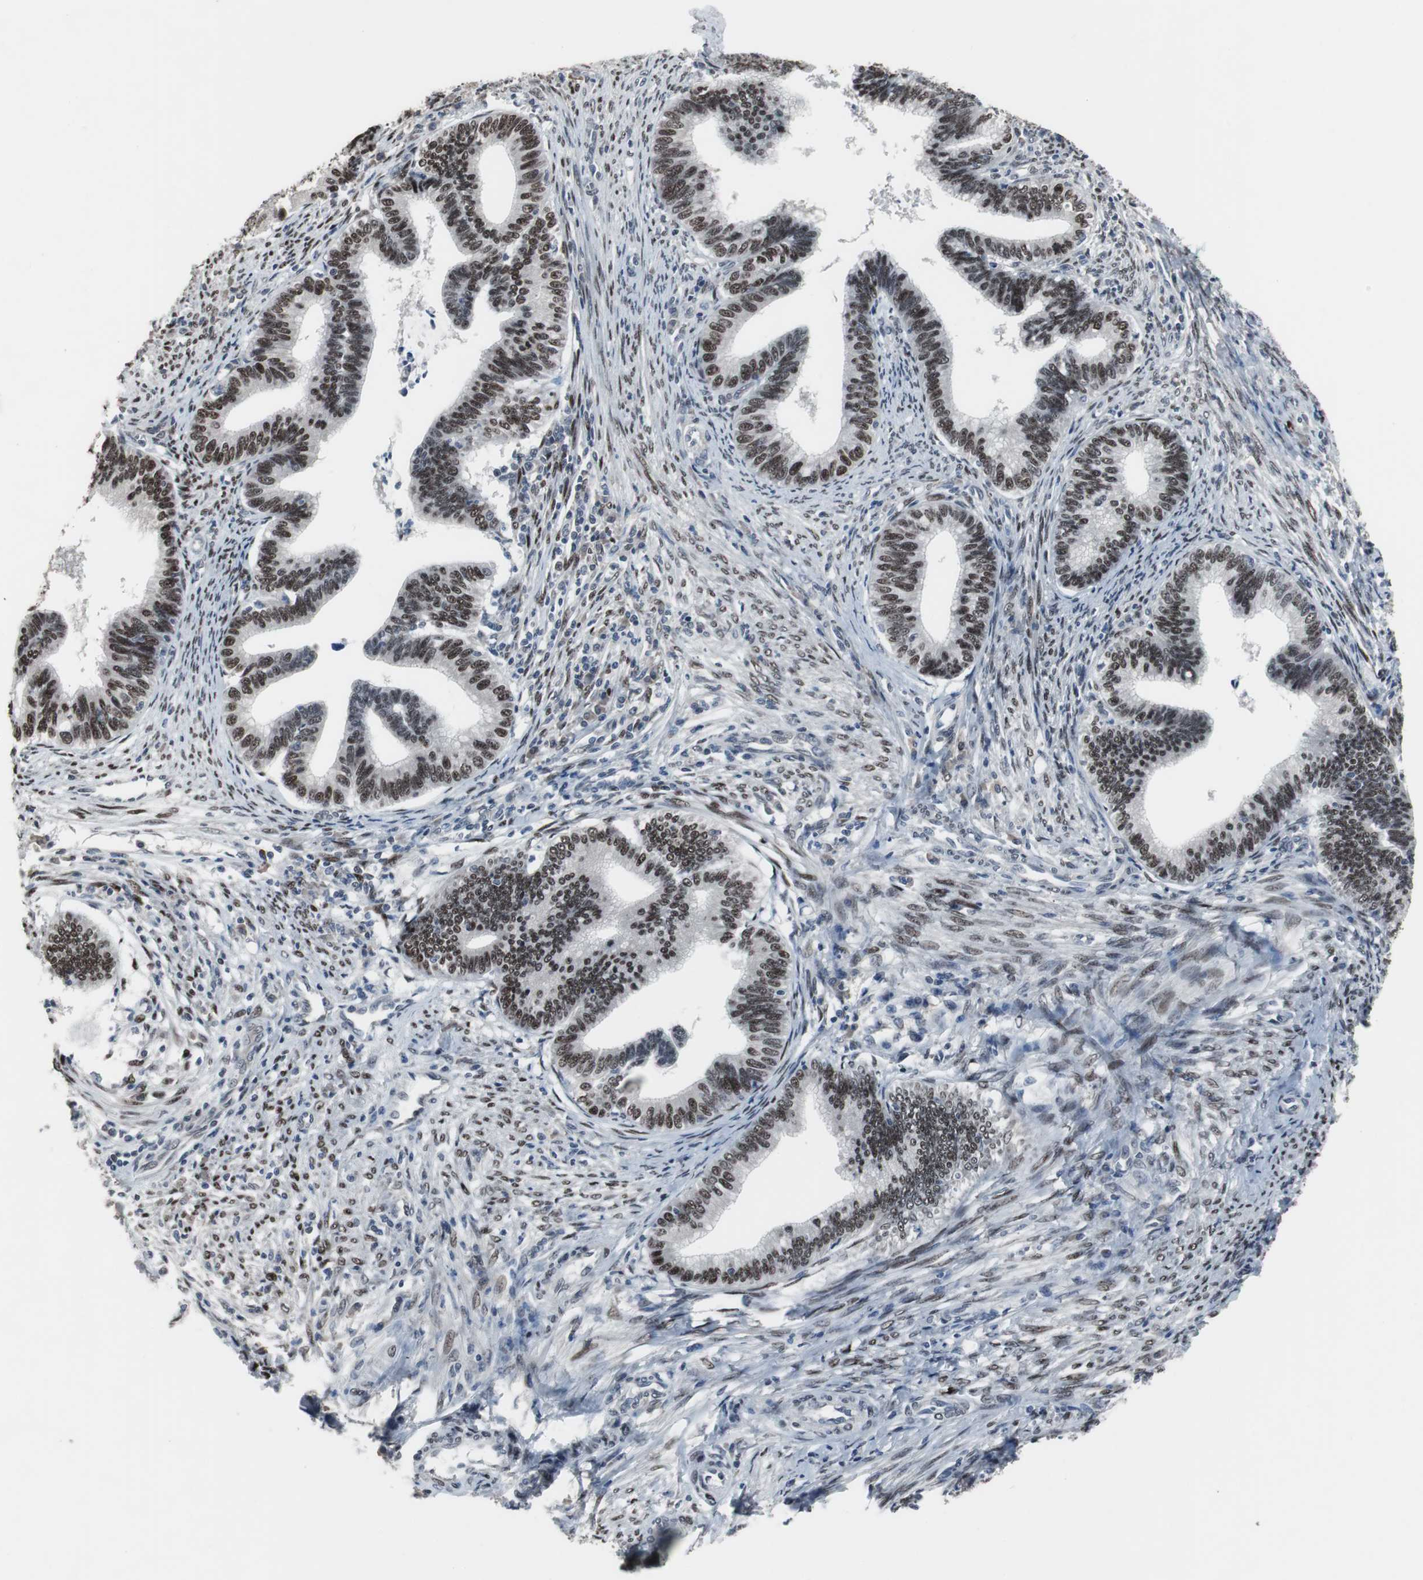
{"staining": {"intensity": "strong", "quantity": ">75%", "location": "nuclear"}, "tissue": "cervical cancer", "cell_type": "Tumor cells", "image_type": "cancer", "snomed": [{"axis": "morphology", "description": "Adenocarcinoma, NOS"}, {"axis": "topography", "description": "Cervix"}], "caption": "Adenocarcinoma (cervical) stained with IHC exhibits strong nuclear staining in approximately >75% of tumor cells.", "gene": "FOXP4", "patient": {"sex": "female", "age": 36}}